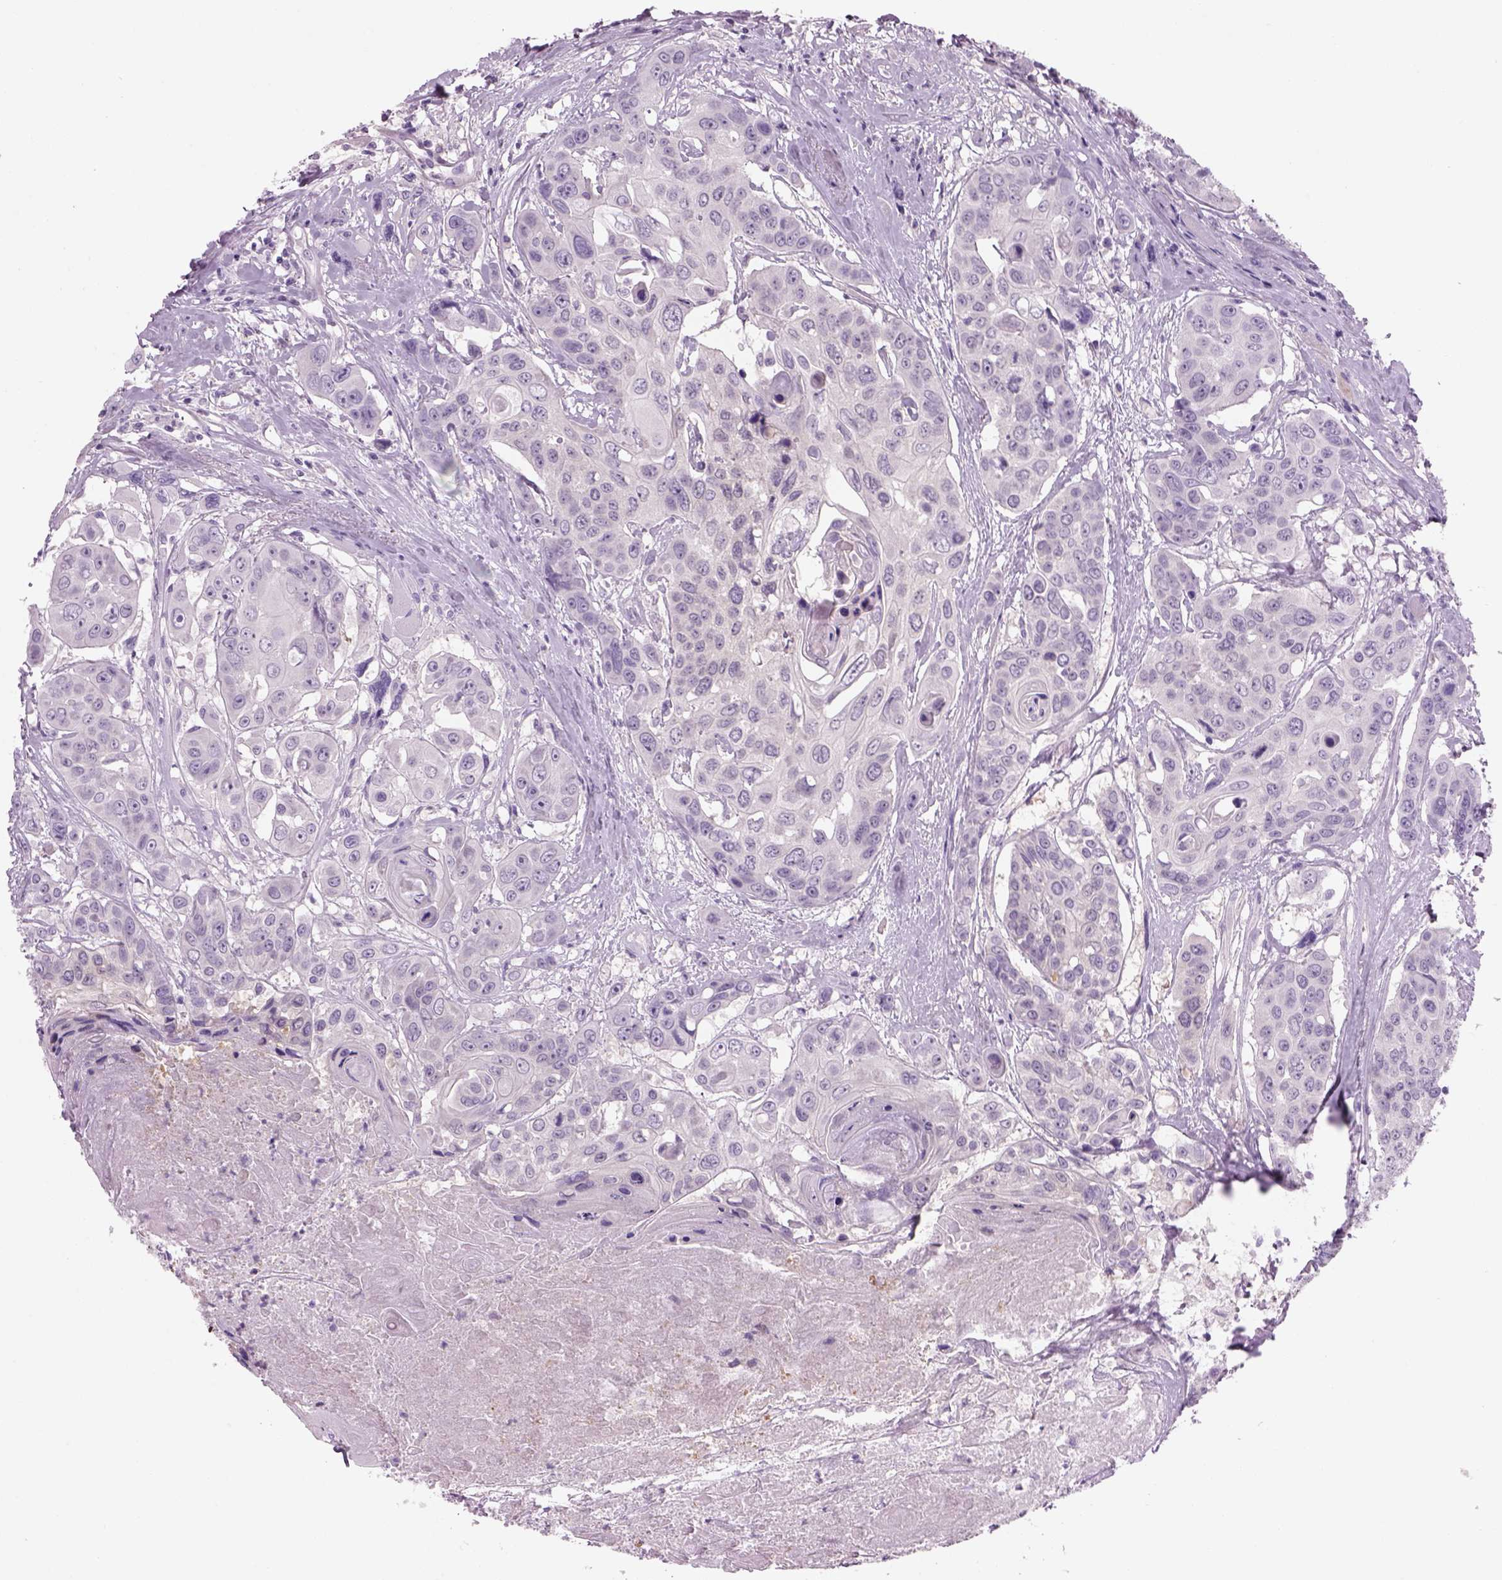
{"staining": {"intensity": "weak", "quantity": "<25%", "location": "cytoplasmic/membranous"}, "tissue": "head and neck cancer", "cell_type": "Tumor cells", "image_type": "cancer", "snomed": [{"axis": "morphology", "description": "Squamous cell carcinoma, NOS"}, {"axis": "topography", "description": "Oral tissue"}, {"axis": "topography", "description": "Head-Neck"}], "caption": "A high-resolution micrograph shows immunohistochemistry (IHC) staining of squamous cell carcinoma (head and neck), which shows no significant expression in tumor cells. (DAB (3,3'-diaminobenzidine) immunohistochemistry (IHC) with hematoxylin counter stain).", "gene": "MDH1B", "patient": {"sex": "male", "age": 56}}